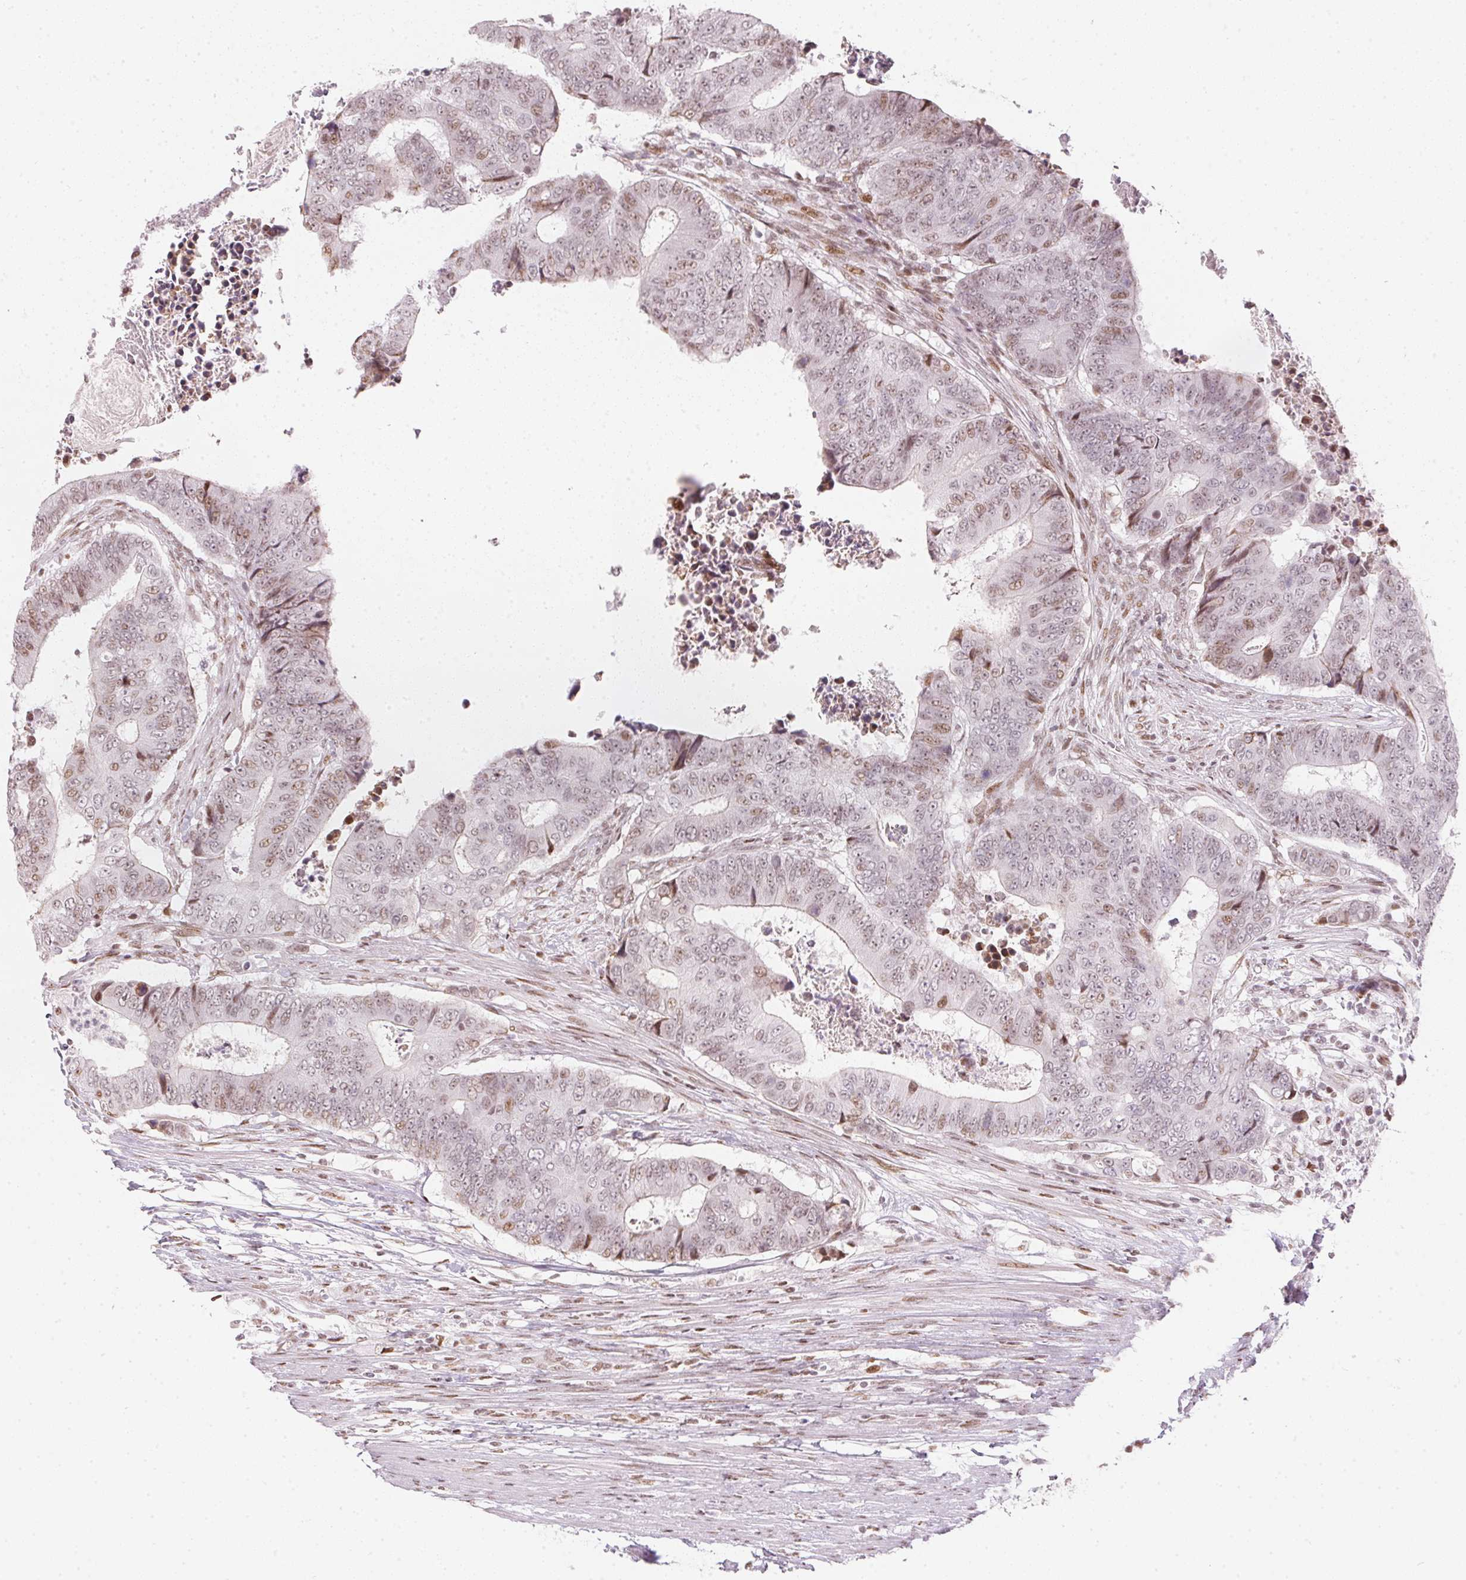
{"staining": {"intensity": "weak", "quantity": "<25%", "location": "nuclear"}, "tissue": "colorectal cancer", "cell_type": "Tumor cells", "image_type": "cancer", "snomed": [{"axis": "morphology", "description": "Adenocarcinoma, NOS"}, {"axis": "topography", "description": "Colon"}], "caption": "DAB immunohistochemical staining of human colorectal cancer exhibits no significant expression in tumor cells.", "gene": "KAT6A", "patient": {"sex": "female", "age": 48}}